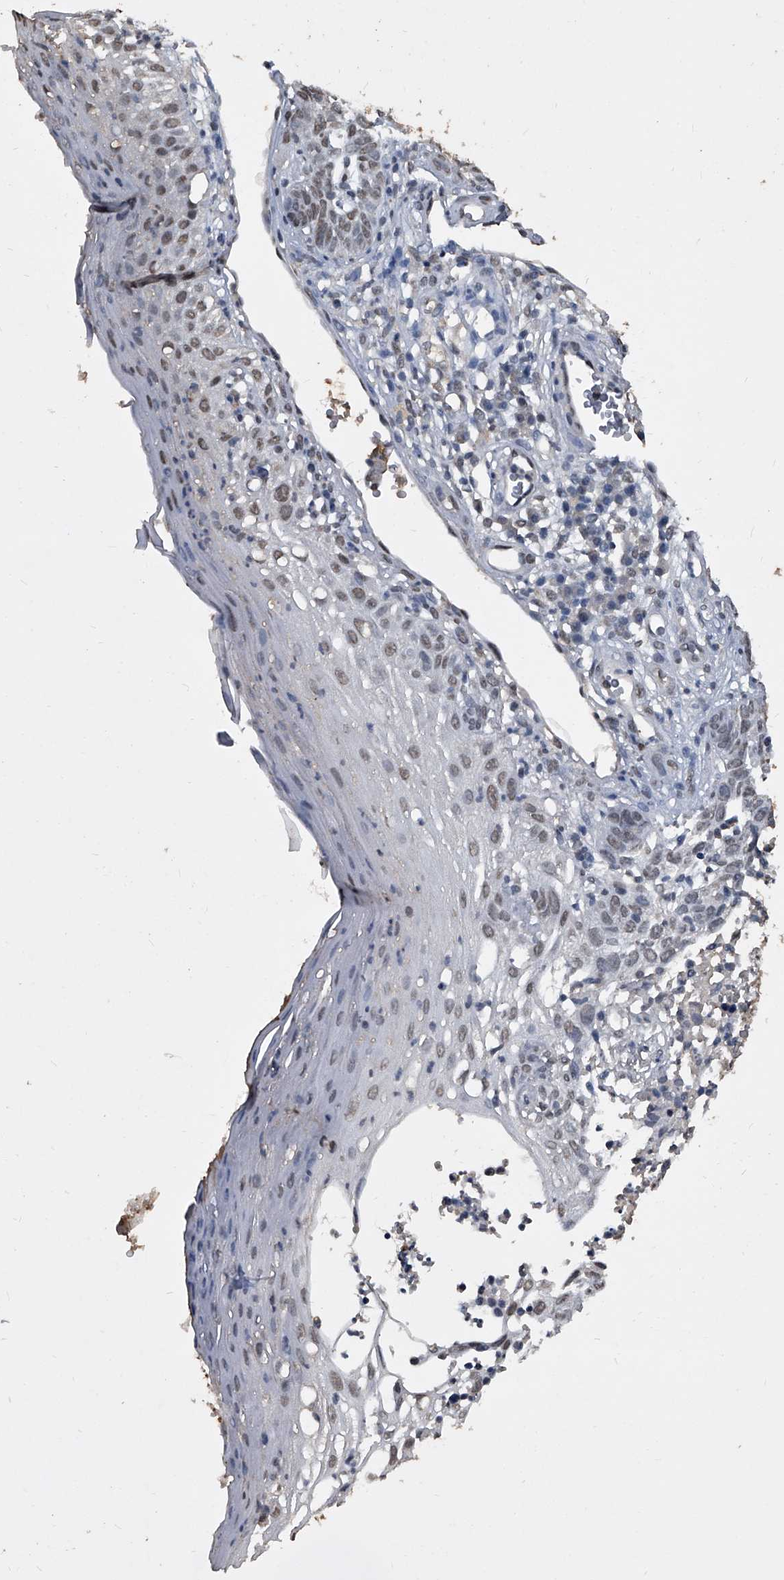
{"staining": {"intensity": "weak", "quantity": "<25%", "location": "nuclear"}, "tissue": "skin cancer", "cell_type": "Tumor cells", "image_type": "cancer", "snomed": [{"axis": "morphology", "description": "Basal cell carcinoma"}, {"axis": "topography", "description": "Skin"}], "caption": "IHC micrograph of neoplastic tissue: human skin cancer stained with DAB demonstrates no significant protein staining in tumor cells. The staining was performed using DAB (3,3'-diaminobenzidine) to visualize the protein expression in brown, while the nuclei were stained in blue with hematoxylin (Magnification: 20x).", "gene": "MATR3", "patient": {"sex": "female", "age": 84}}